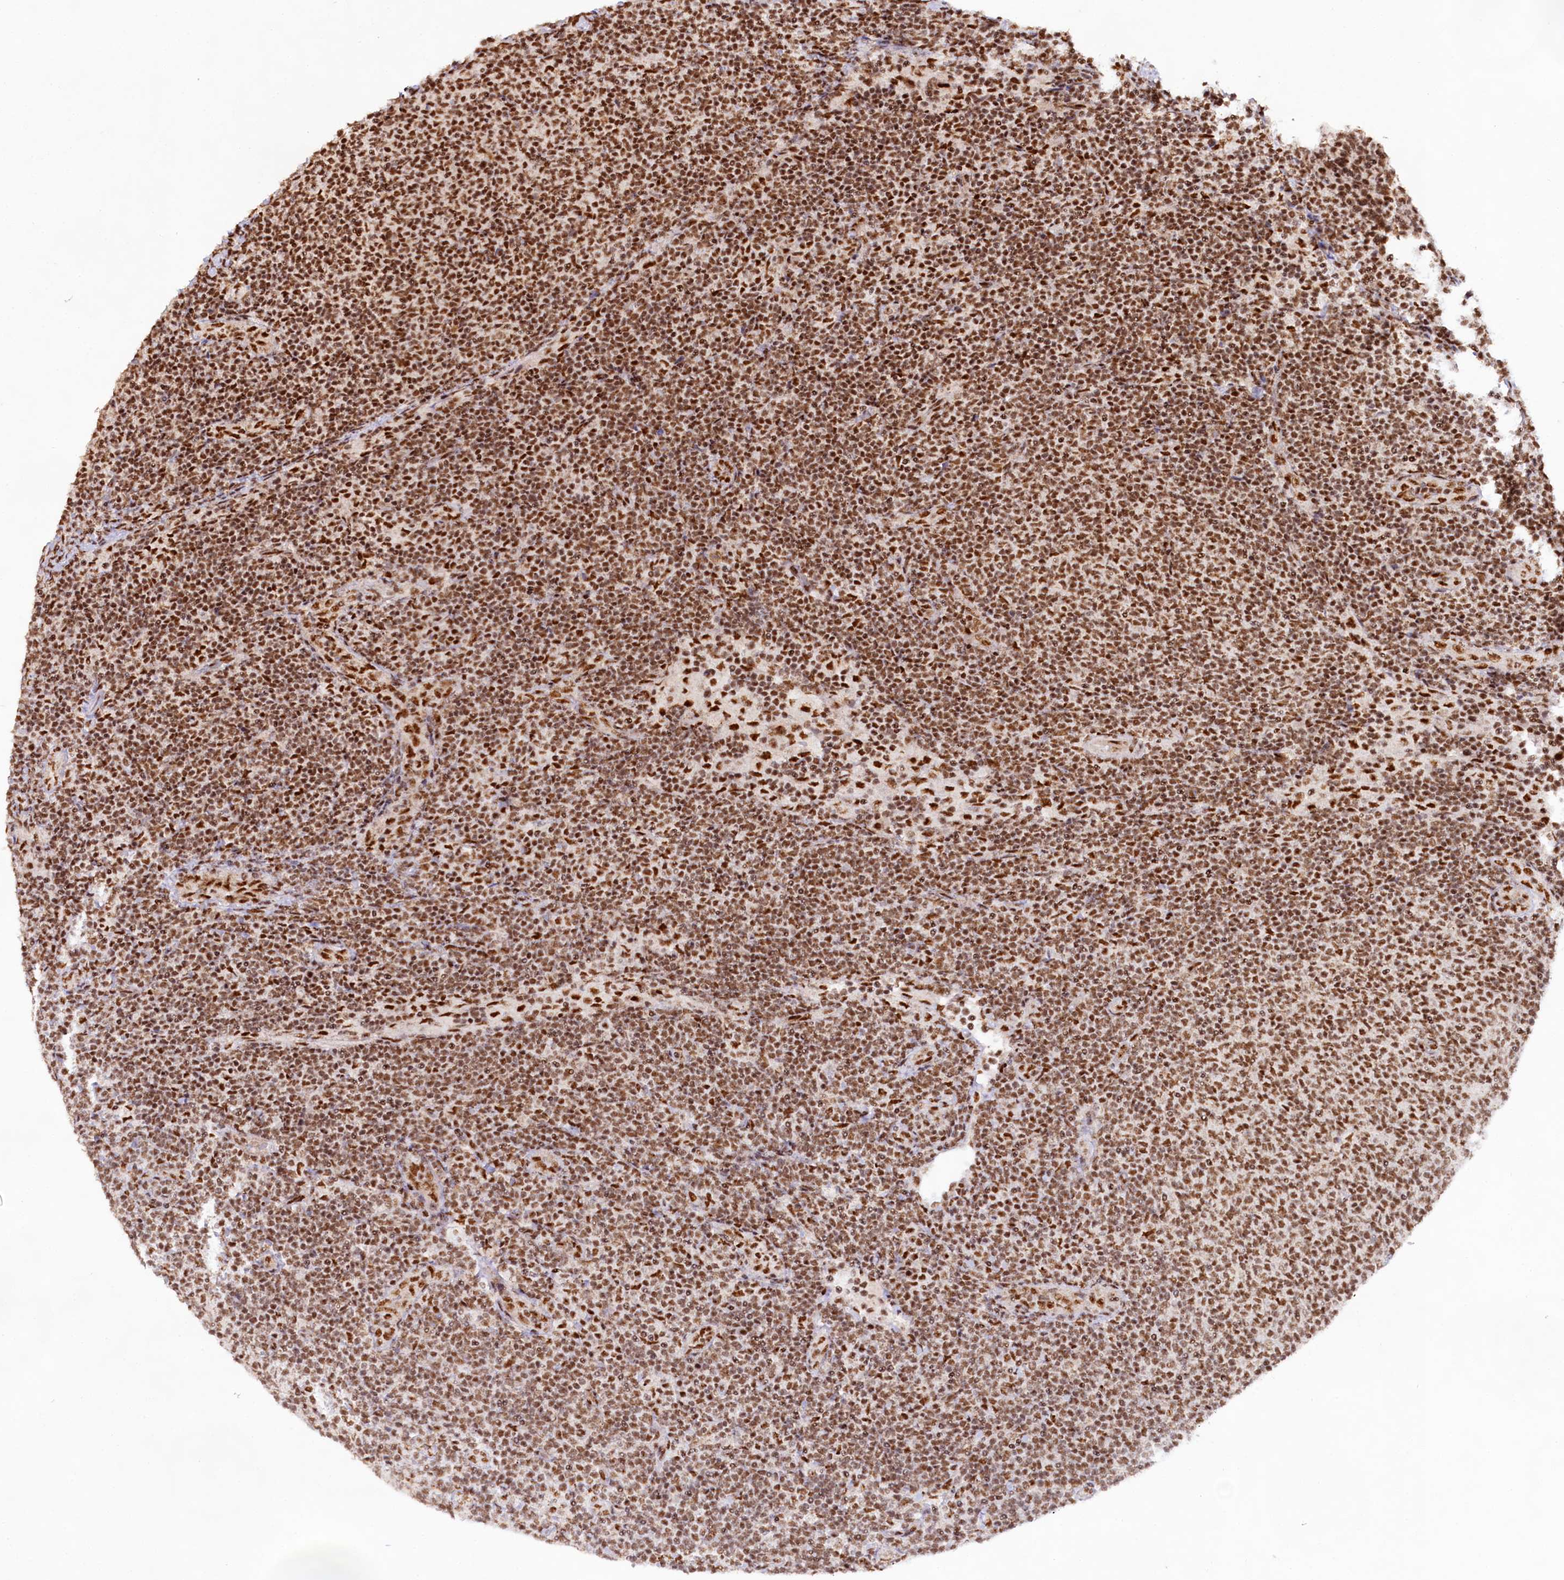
{"staining": {"intensity": "strong", "quantity": ">75%", "location": "nuclear"}, "tissue": "lymphoma", "cell_type": "Tumor cells", "image_type": "cancer", "snomed": [{"axis": "morphology", "description": "Malignant lymphoma, non-Hodgkin's type, Low grade"}, {"axis": "topography", "description": "Lymph node"}], "caption": "Immunohistochemistry image of neoplastic tissue: human malignant lymphoma, non-Hodgkin's type (low-grade) stained using IHC demonstrates high levels of strong protein expression localized specifically in the nuclear of tumor cells, appearing as a nuclear brown color.", "gene": "HIRA", "patient": {"sex": "male", "age": 66}}